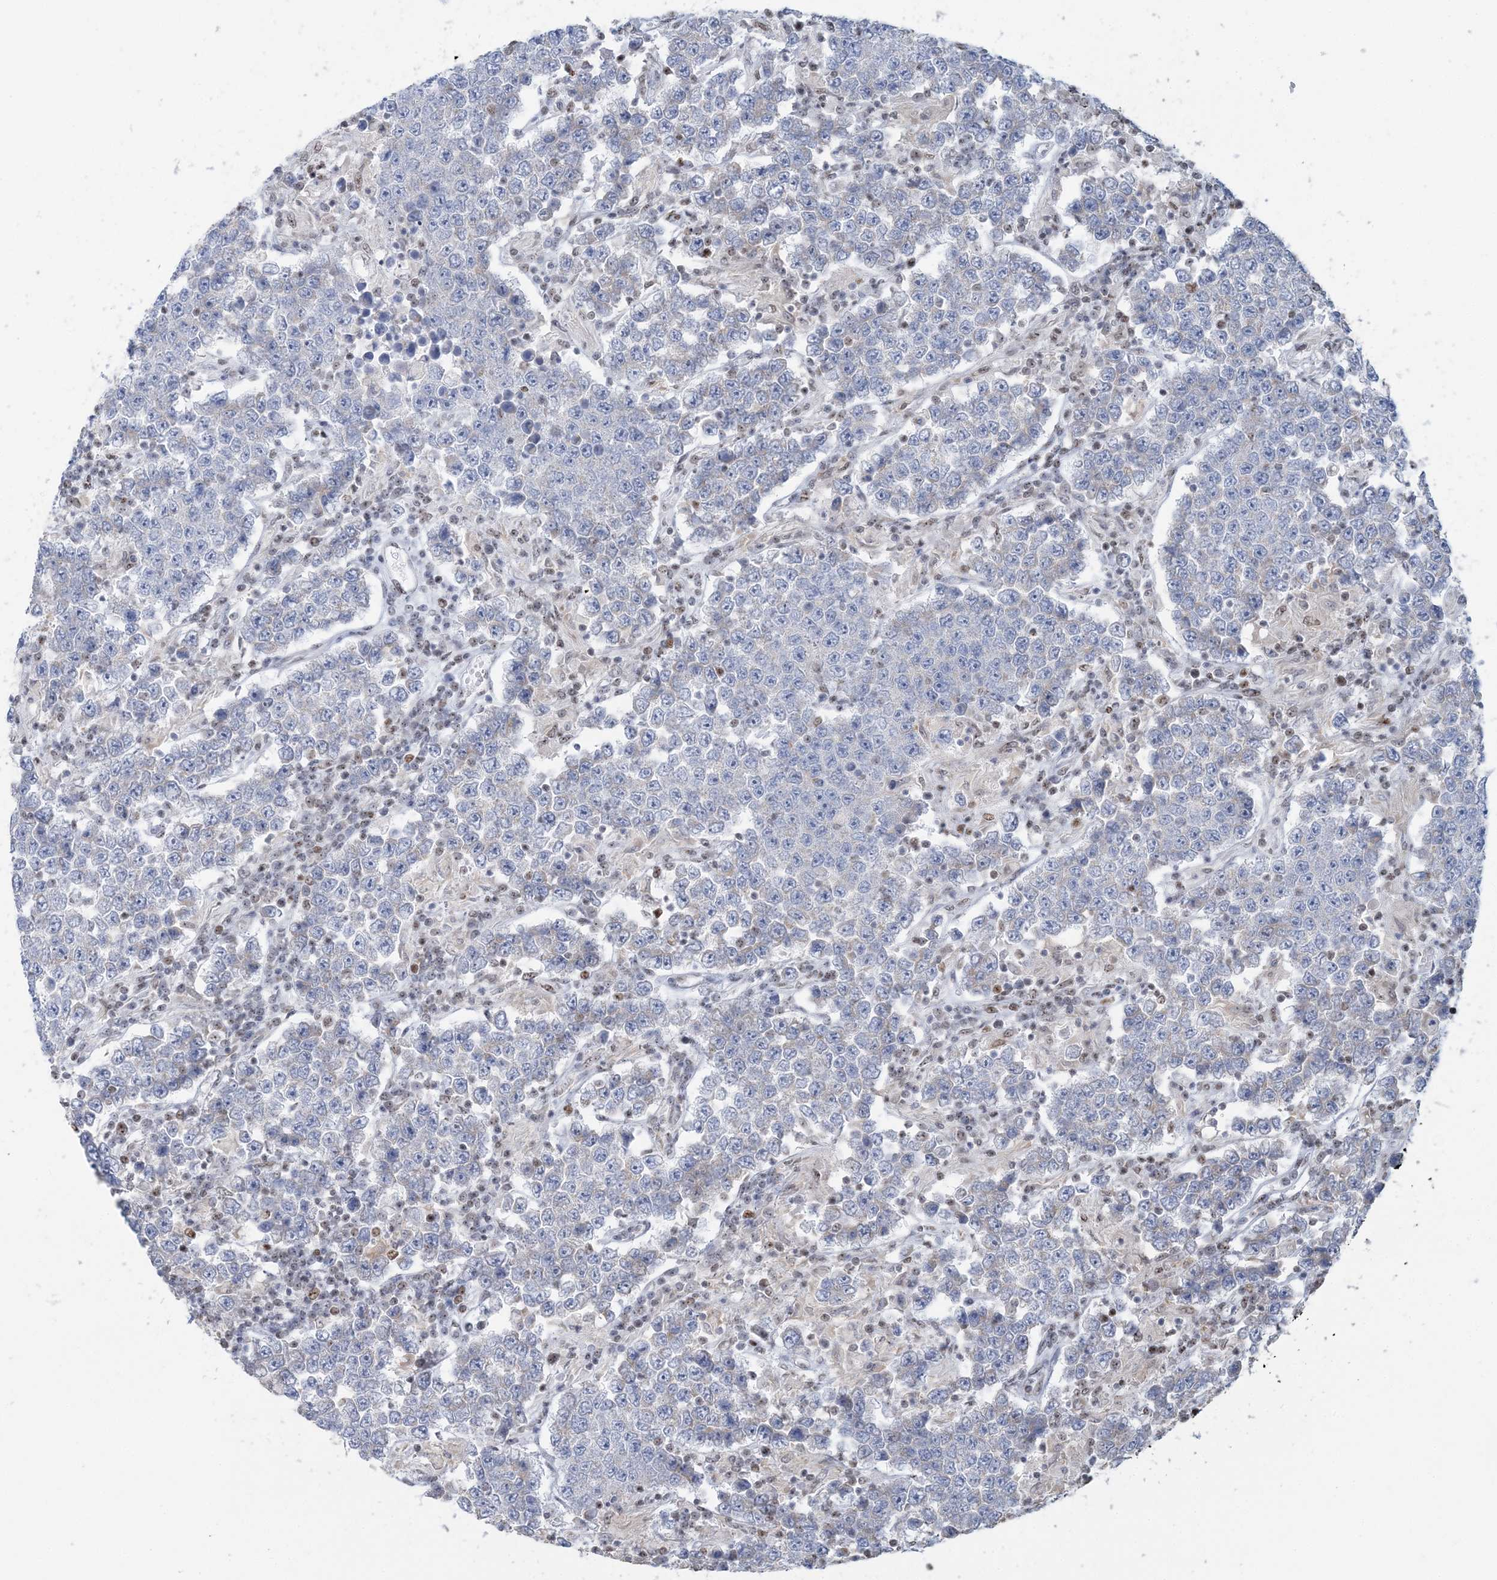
{"staining": {"intensity": "negative", "quantity": "none", "location": "none"}, "tissue": "testis cancer", "cell_type": "Tumor cells", "image_type": "cancer", "snomed": [{"axis": "morphology", "description": "Normal tissue, NOS"}, {"axis": "morphology", "description": "Urothelial carcinoma, High grade"}, {"axis": "morphology", "description": "Seminoma, NOS"}, {"axis": "morphology", "description": "Carcinoma, Embryonal, NOS"}, {"axis": "topography", "description": "Urinary bladder"}, {"axis": "topography", "description": "Testis"}], "caption": "Tumor cells show no significant expression in testis embryonal carcinoma.", "gene": "SUCLG1", "patient": {"sex": "male", "age": 41}}